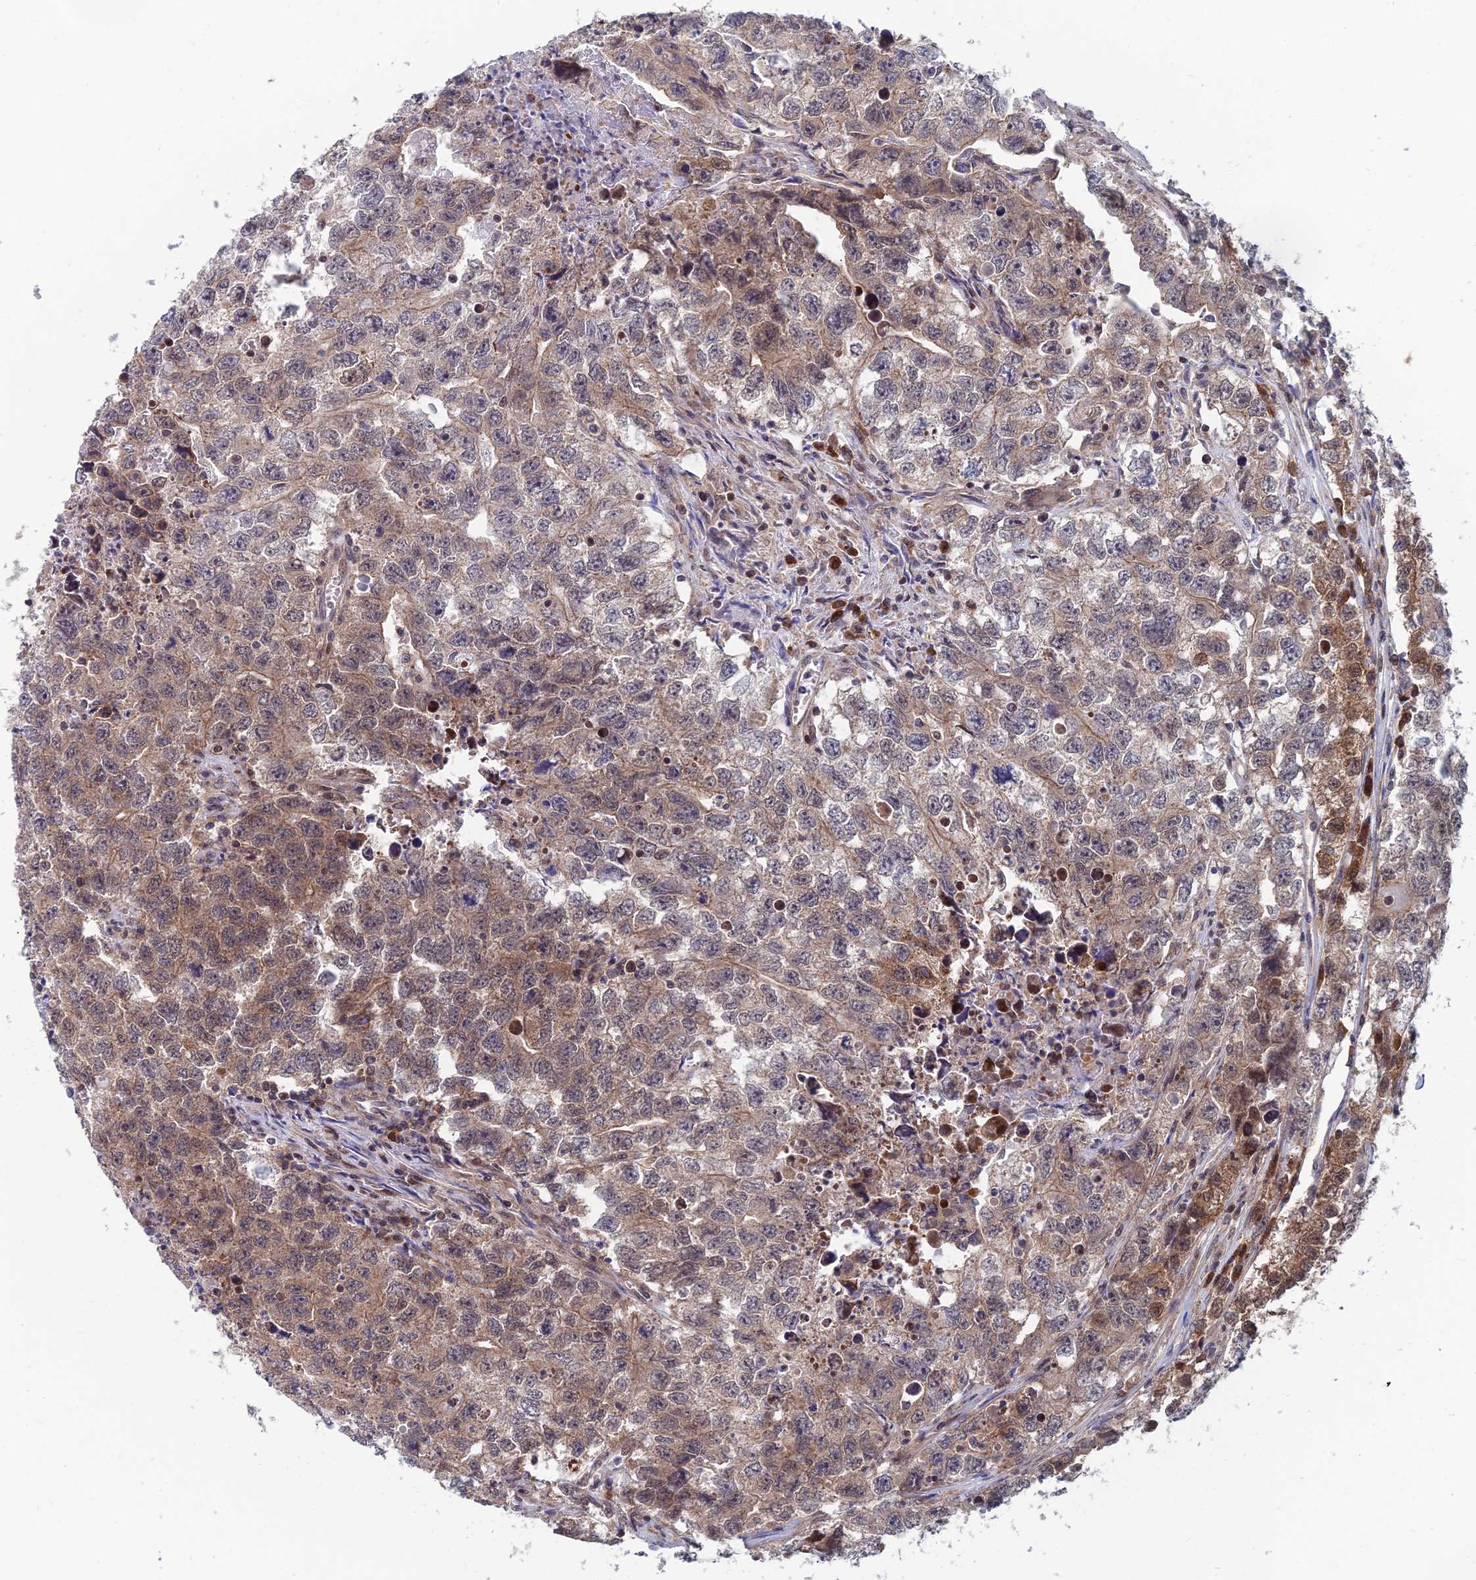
{"staining": {"intensity": "moderate", "quantity": ">75%", "location": "cytoplasmic/membranous,nuclear"}, "tissue": "testis cancer", "cell_type": "Tumor cells", "image_type": "cancer", "snomed": [{"axis": "morphology", "description": "Seminoma, NOS"}, {"axis": "morphology", "description": "Carcinoma, Embryonal, NOS"}, {"axis": "topography", "description": "Testis"}], "caption": "Testis cancer (embryonal carcinoma) was stained to show a protein in brown. There is medium levels of moderate cytoplasmic/membranous and nuclear expression in approximately >75% of tumor cells. The staining was performed using DAB (3,3'-diaminobenzidine) to visualize the protein expression in brown, while the nuclei were stained in blue with hematoxylin (Magnification: 20x).", "gene": "IGBP1", "patient": {"sex": "male", "age": 43}}